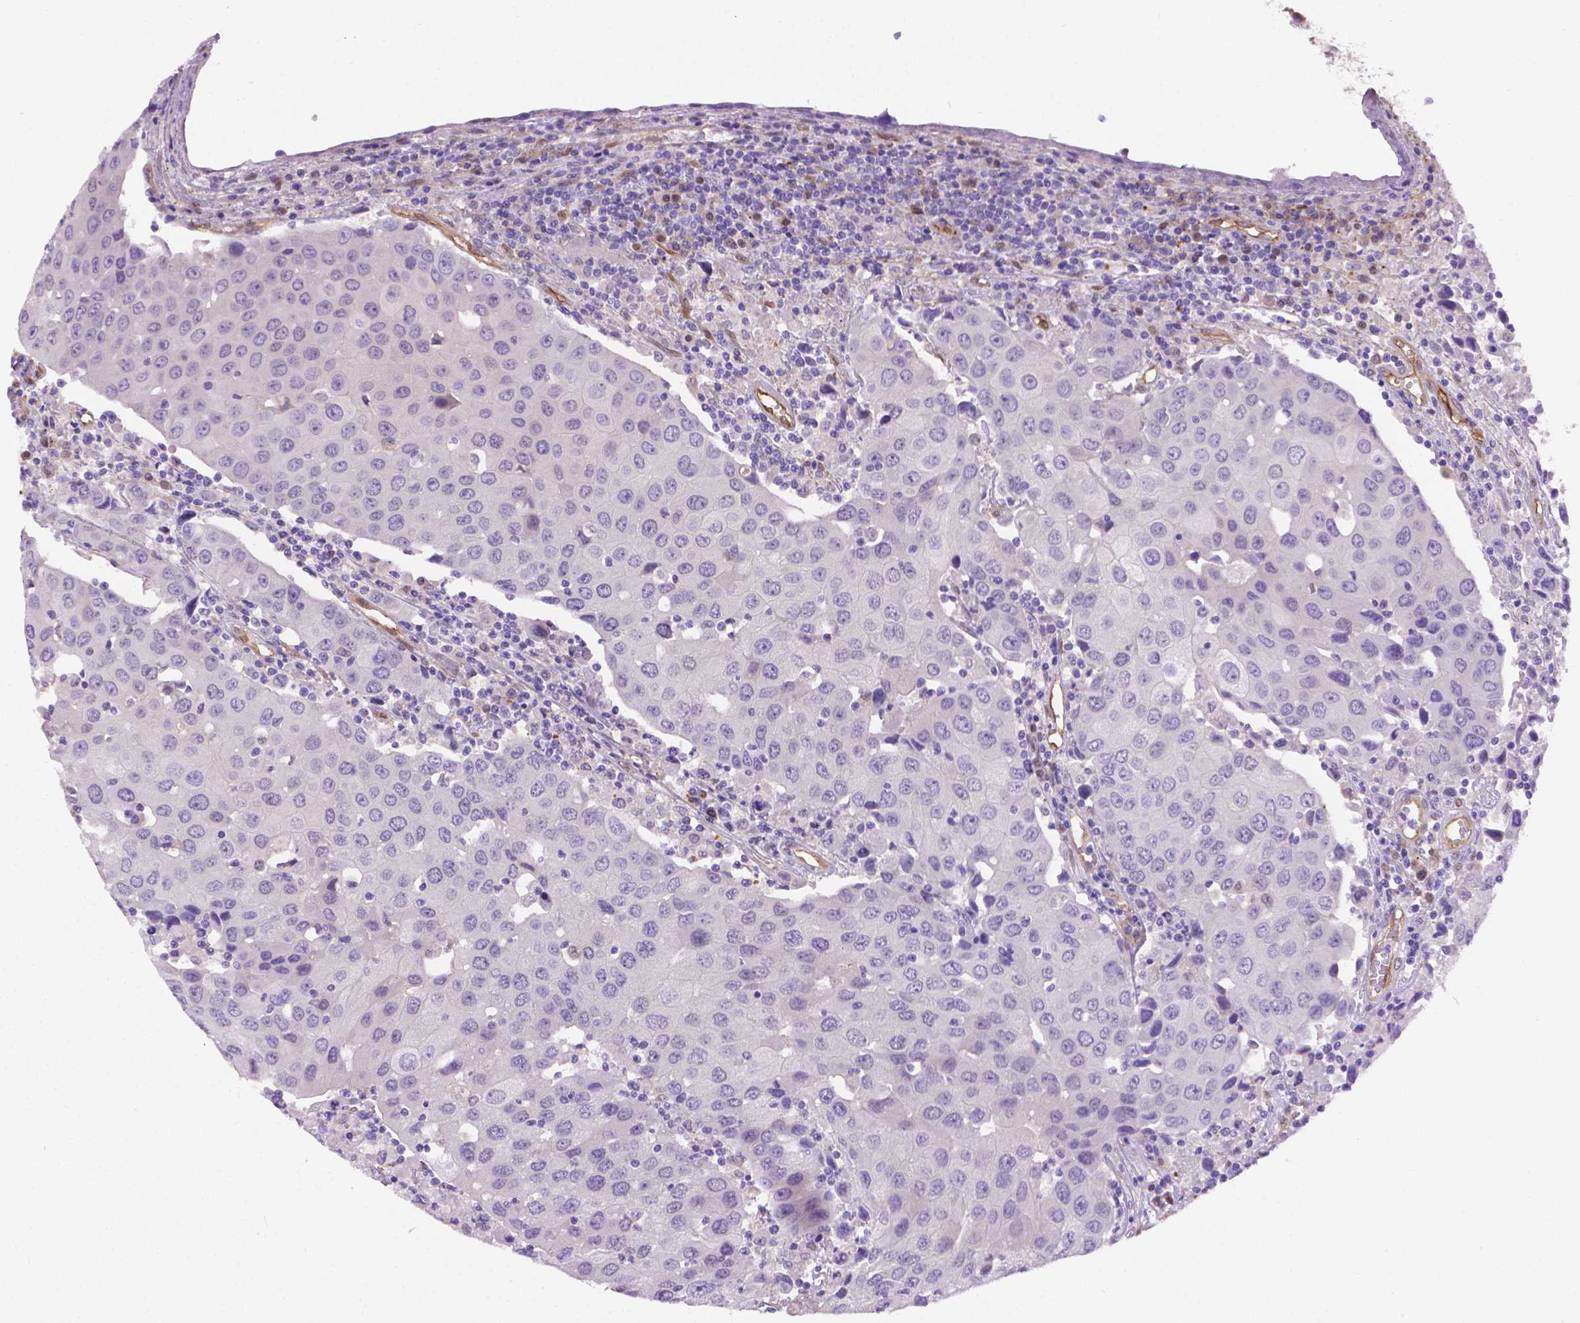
{"staining": {"intensity": "negative", "quantity": "none", "location": "none"}, "tissue": "urothelial cancer", "cell_type": "Tumor cells", "image_type": "cancer", "snomed": [{"axis": "morphology", "description": "Urothelial carcinoma, High grade"}, {"axis": "topography", "description": "Urinary bladder"}], "caption": "This is an immunohistochemistry photomicrograph of urothelial cancer. There is no expression in tumor cells.", "gene": "CLIC4", "patient": {"sex": "female", "age": 85}}